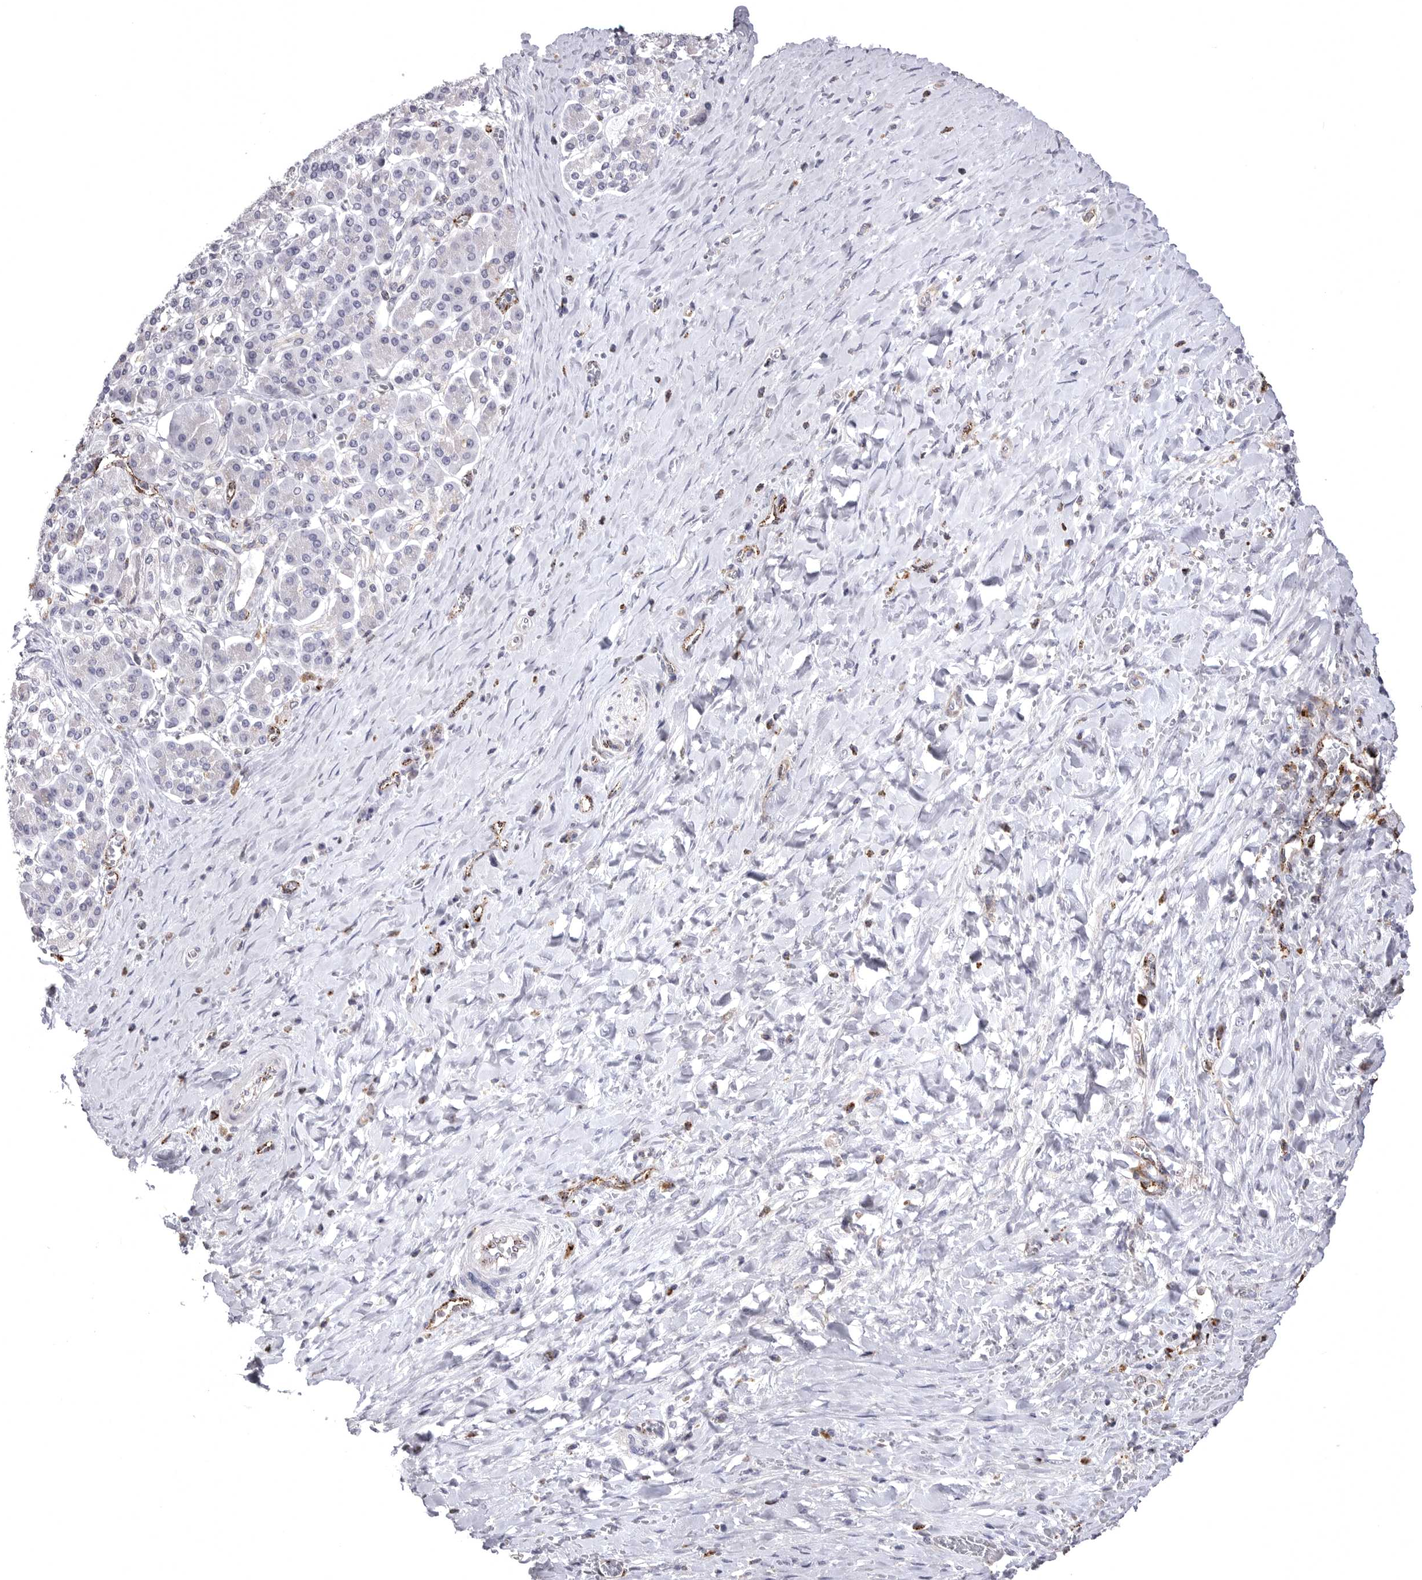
{"staining": {"intensity": "negative", "quantity": "none", "location": "none"}, "tissue": "pancreatic cancer", "cell_type": "Tumor cells", "image_type": "cancer", "snomed": [{"axis": "morphology", "description": "Adenocarcinoma, NOS"}, {"axis": "topography", "description": "Pancreas"}], "caption": "This is an immunohistochemistry micrograph of adenocarcinoma (pancreatic). There is no positivity in tumor cells.", "gene": "PSPN", "patient": {"sex": "male", "age": 58}}